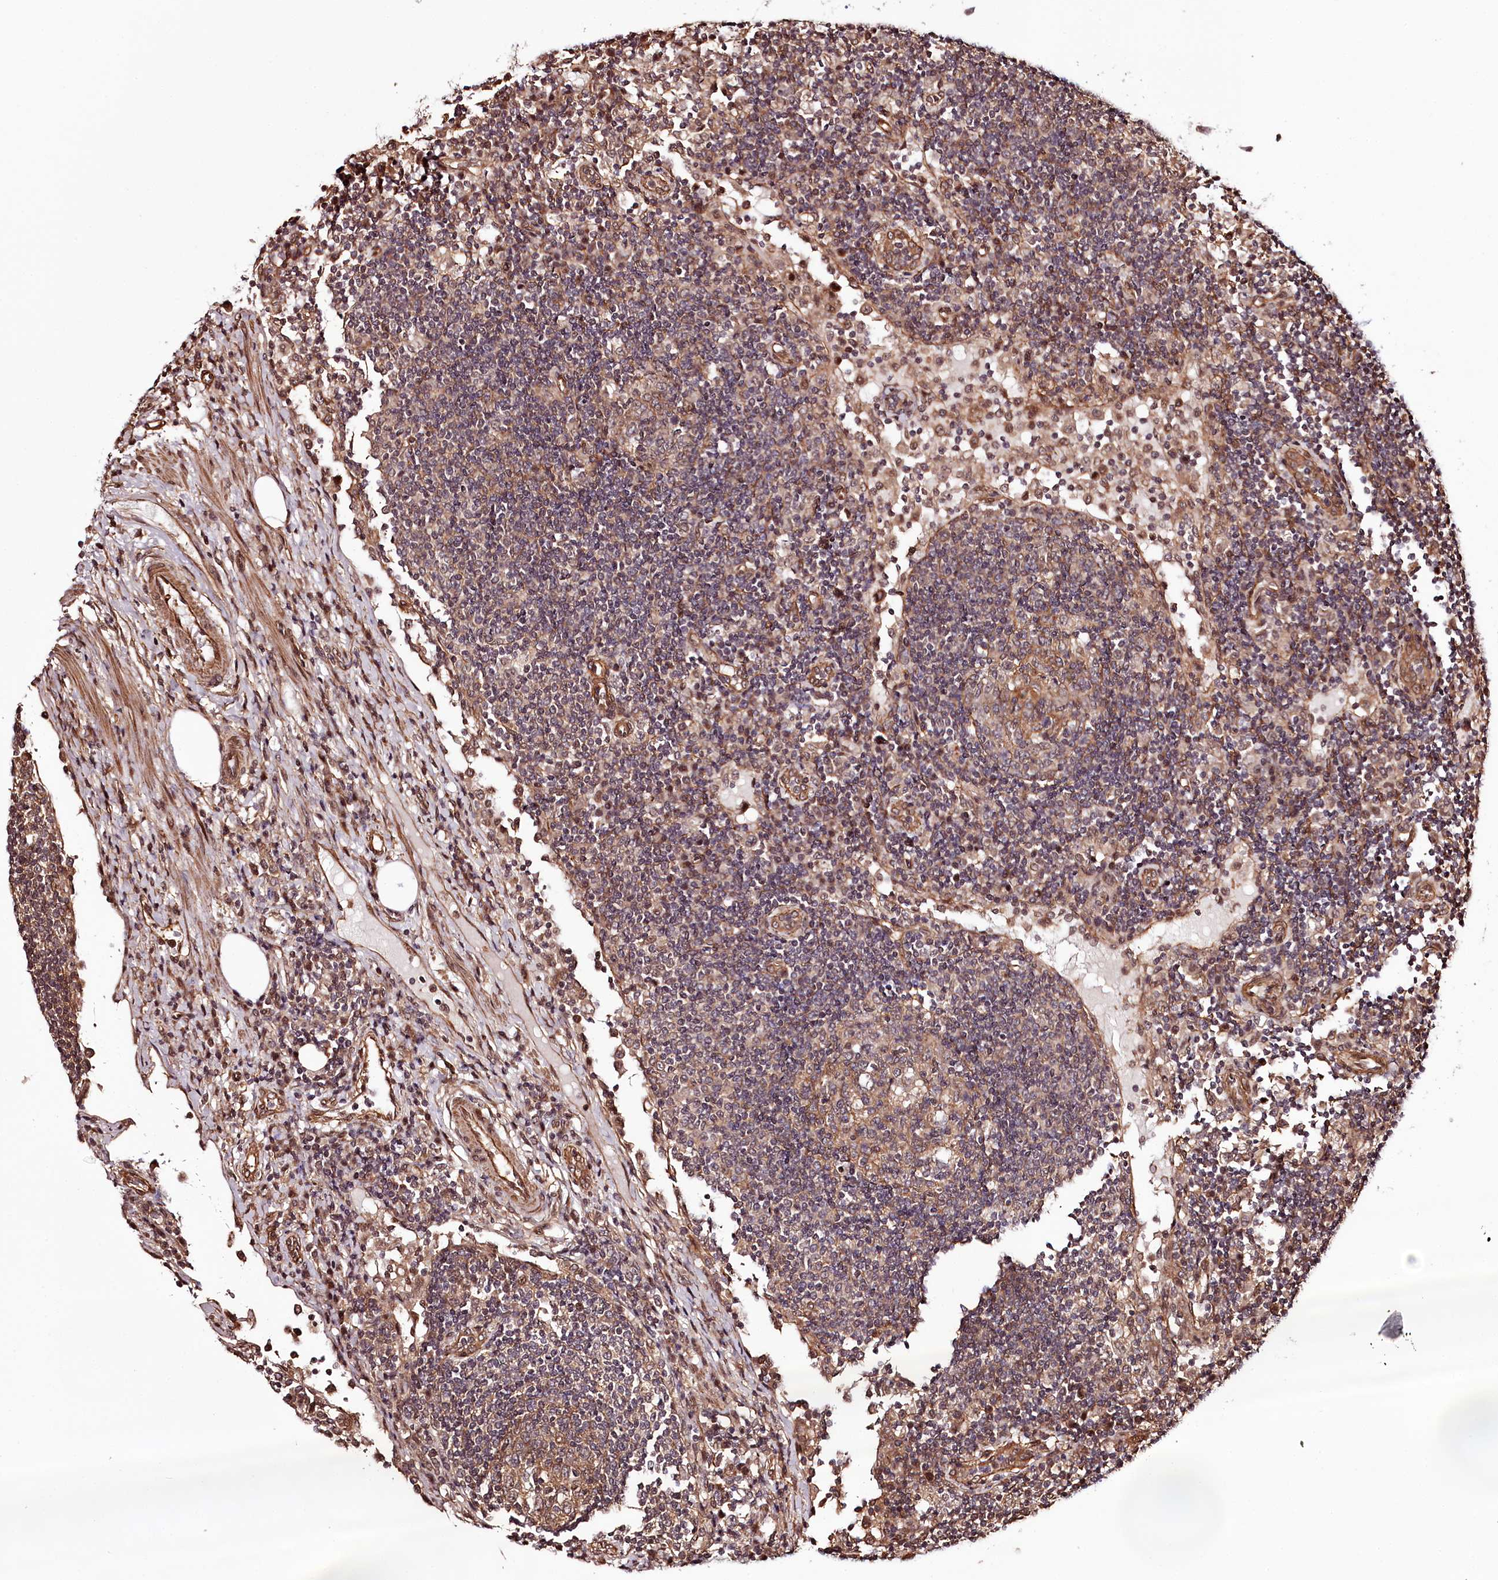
{"staining": {"intensity": "moderate", "quantity": "<25%", "location": "cytoplasmic/membranous"}, "tissue": "lymph node", "cell_type": "Germinal center cells", "image_type": "normal", "snomed": [{"axis": "morphology", "description": "Normal tissue, NOS"}, {"axis": "topography", "description": "Lymph node"}], "caption": "Immunohistochemical staining of normal human lymph node reveals low levels of moderate cytoplasmic/membranous positivity in approximately <25% of germinal center cells.", "gene": "TTC33", "patient": {"sex": "female", "age": 53}}